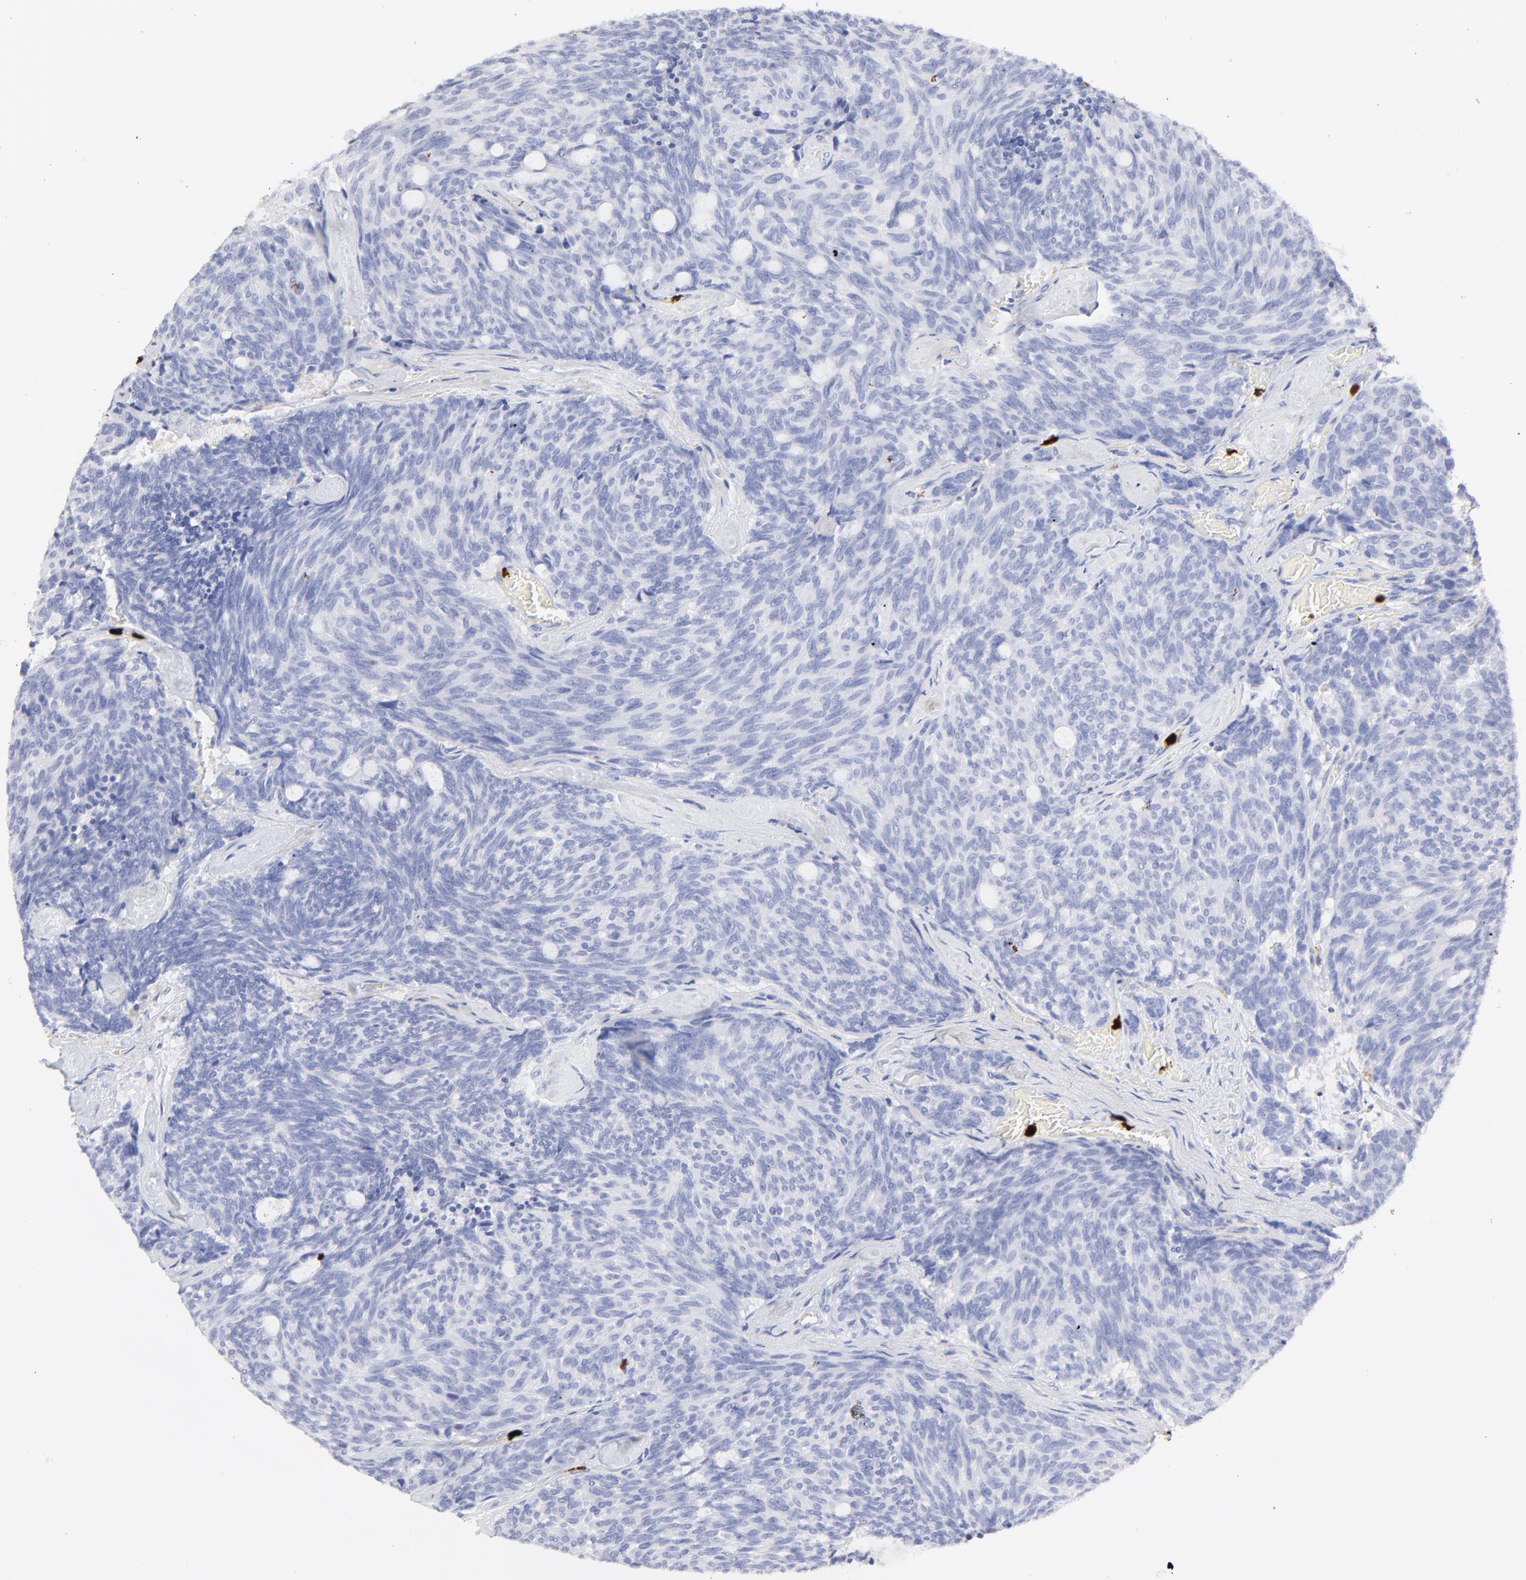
{"staining": {"intensity": "negative", "quantity": "none", "location": "none"}, "tissue": "carcinoid", "cell_type": "Tumor cells", "image_type": "cancer", "snomed": [{"axis": "morphology", "description": "Carcinoid, malignant, NOS"}, {"axis": "topography", "description": "Pancreas"}], "caption": "Image shows no protein staining in tumor cells of carcinoid tissue.", "gene": "S100A12", "patient": {"sex": "female", "age": 54}}